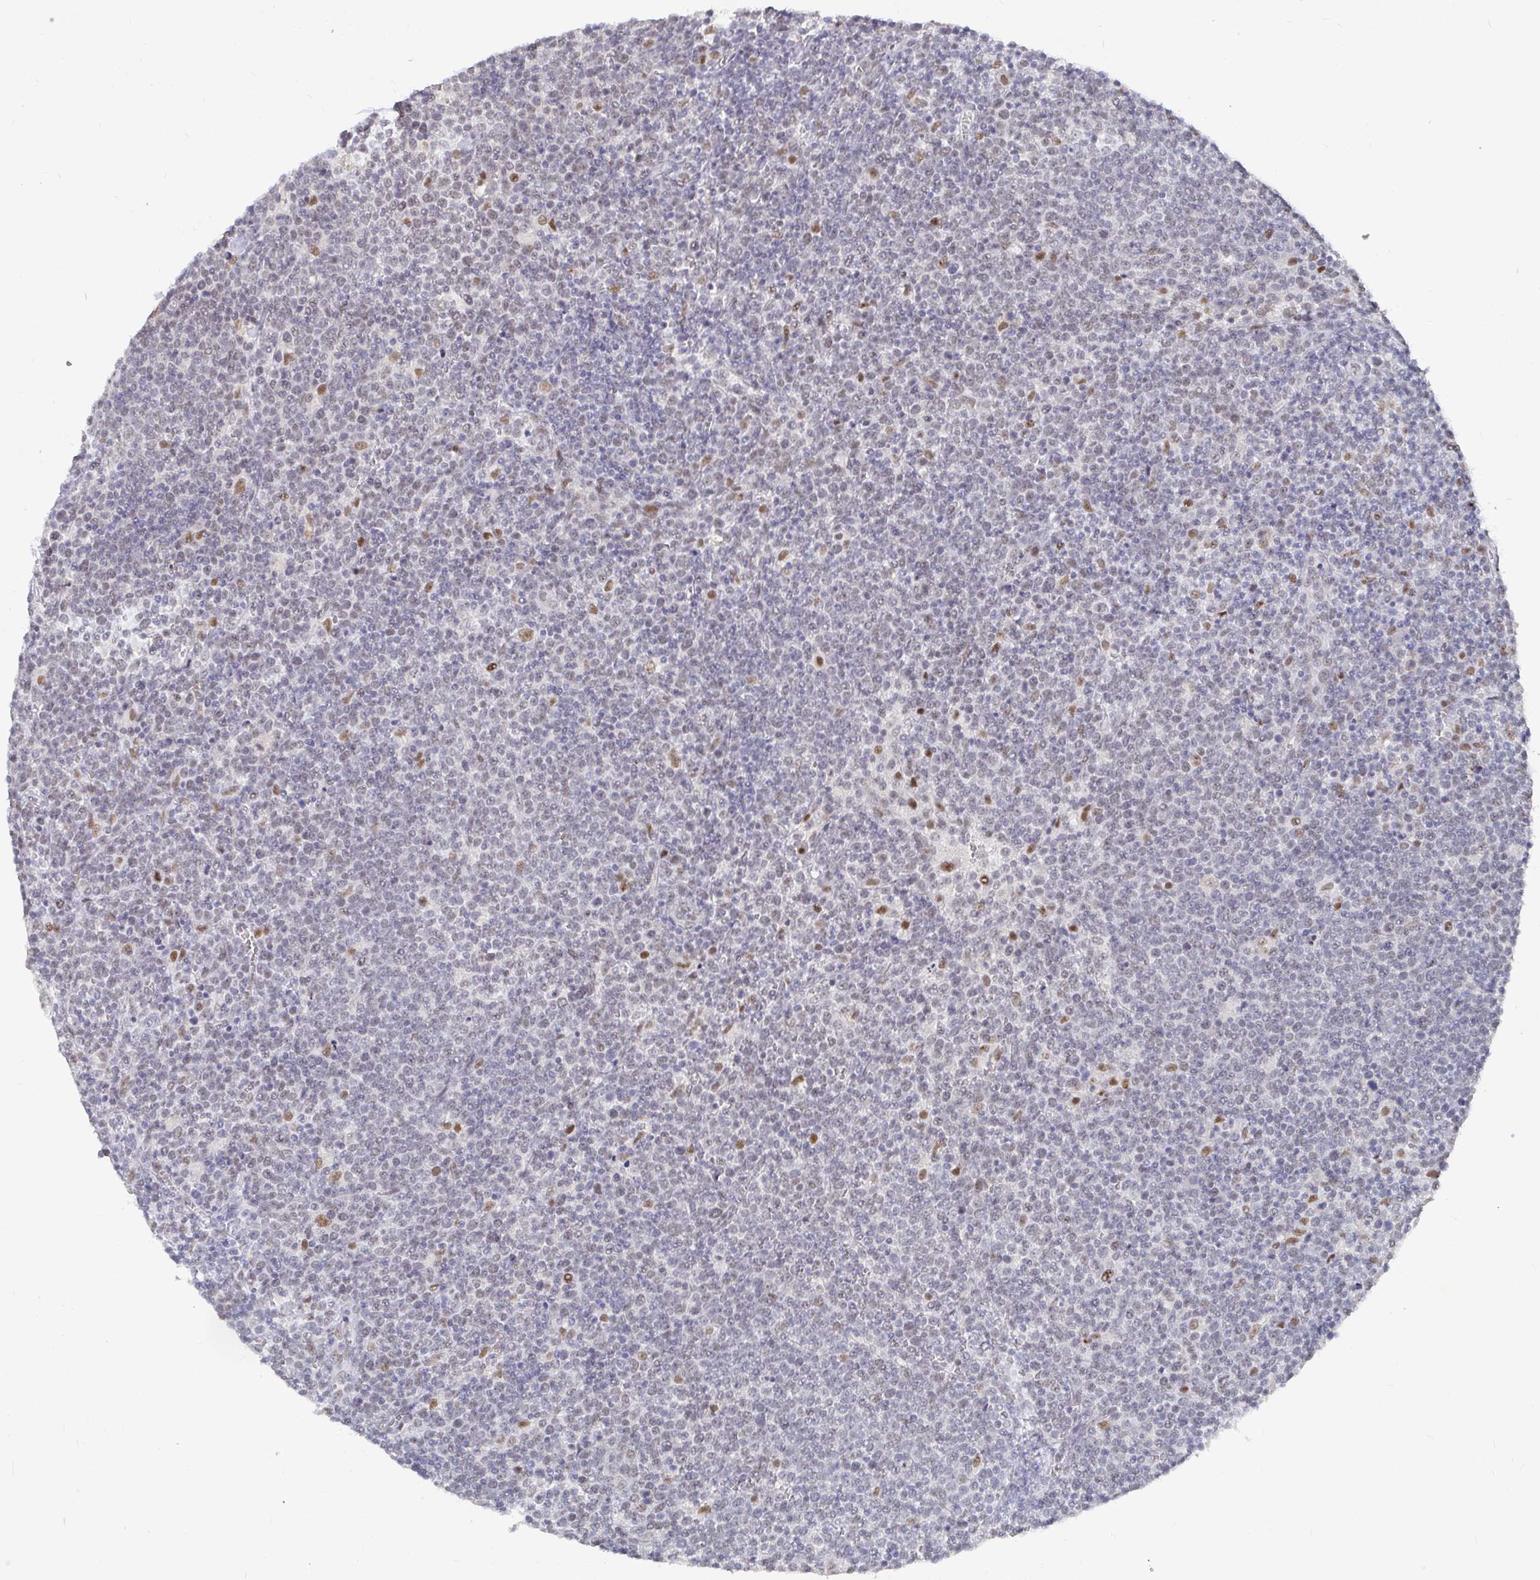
{"staining": {"intensity": "negative", "quantity": "none", "location": "none"}, "tissue": "lymphoma", "cell_type": "Tumor cells", "image_type": "cancer", "snomed": [{"axis": "morphology", "description": "Malignant lymphoma, non-Hodgkin's type, High grade"}, {"axis": "topography", "description": "Lymph node"}], "caption": "There is no significant staining in tumor cells of lymphoma.", "gene": "RCOR1", "patient": {"sex": "male", "age": 61}}